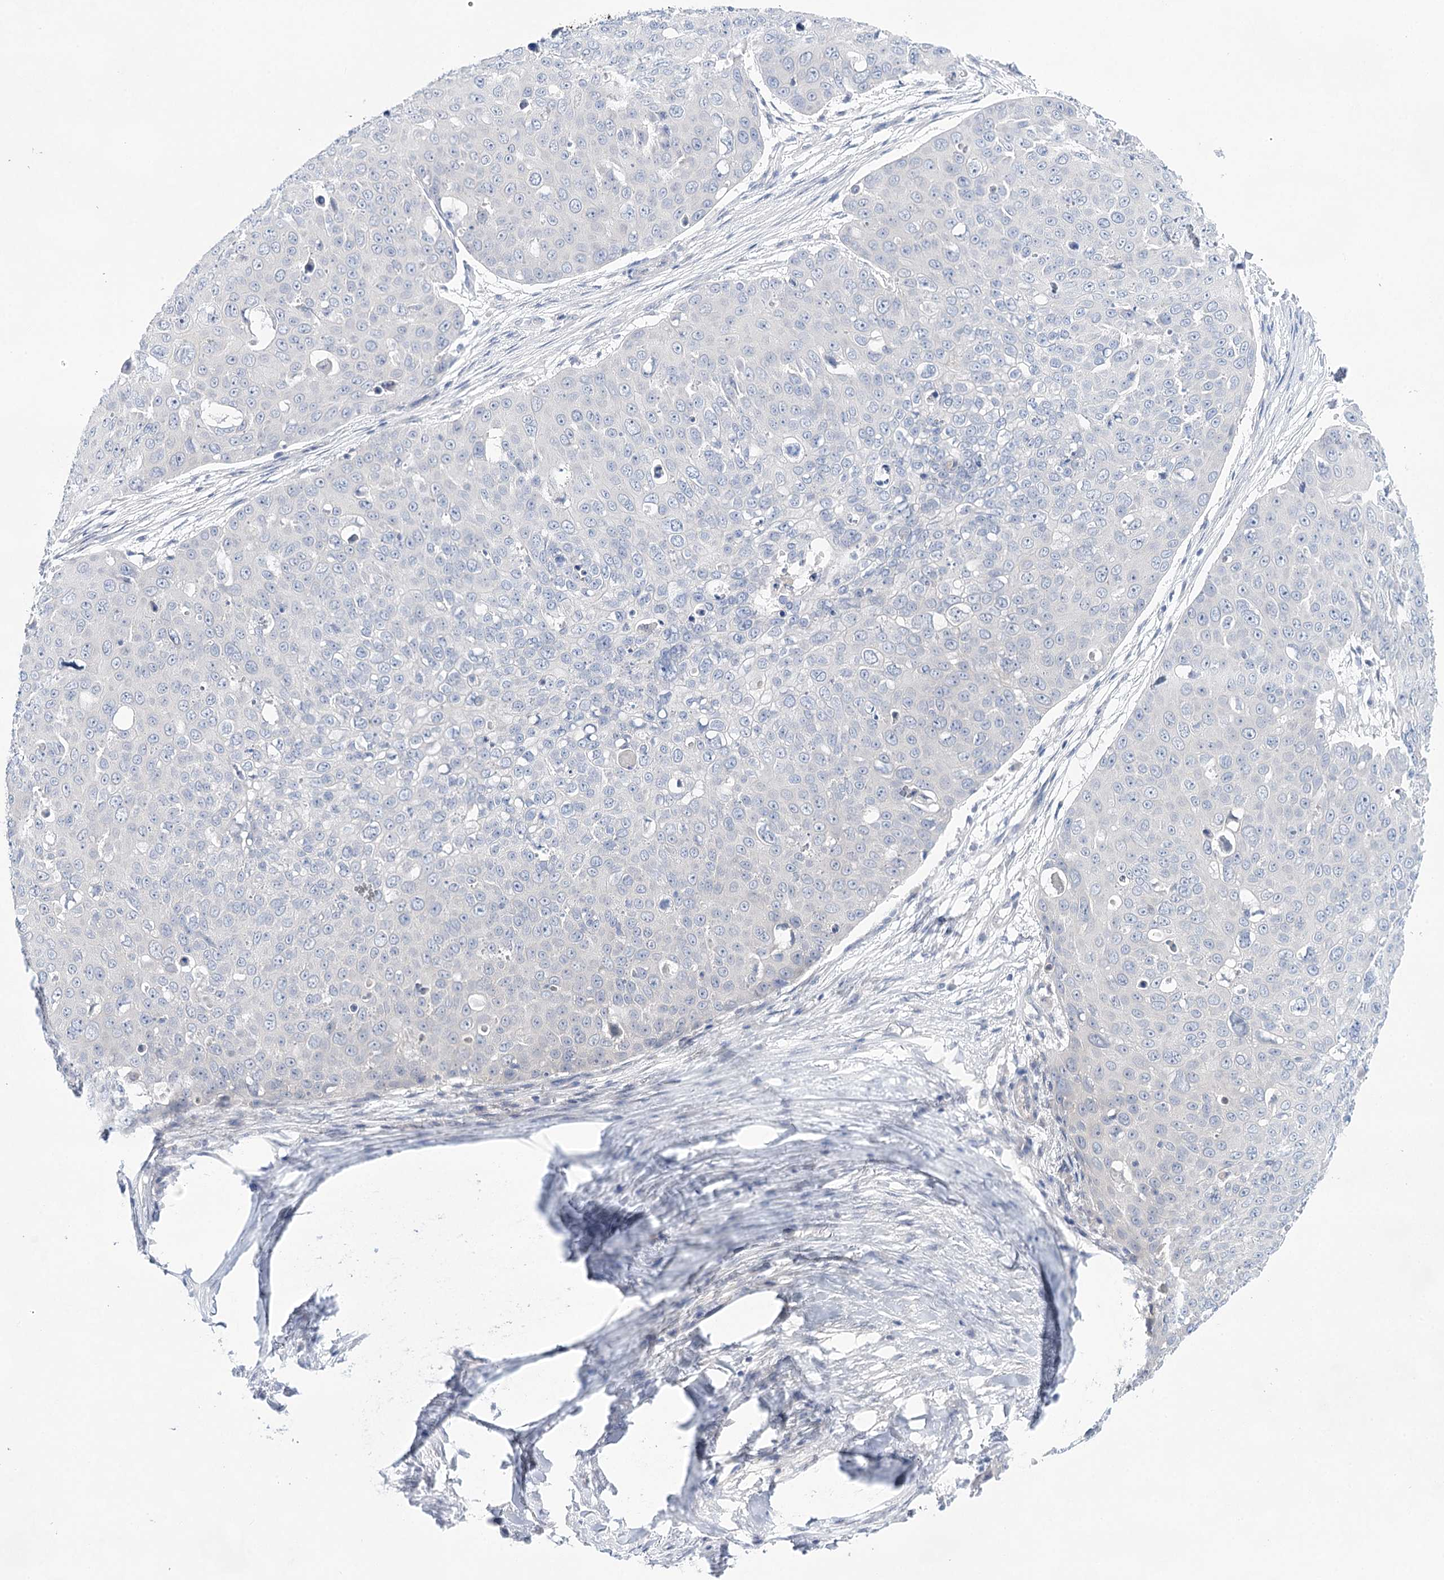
{"staining": {"intensity": "negative", "quantity": "none", "location": "none"}, "tissue": "skin cancer", "cell_type": "Tumor cells", "image_type": "cancer", "snomed": [{"axis": "morphology", "description": "Squamous cell carcinoma, NOS"}, {"axis": "topography", "description": "Skin"}], "caption": "Tumor cells show no significant staining in skin cancer.", "gene": "LALBA", "patient": {"sex": "male", "age": 71}}